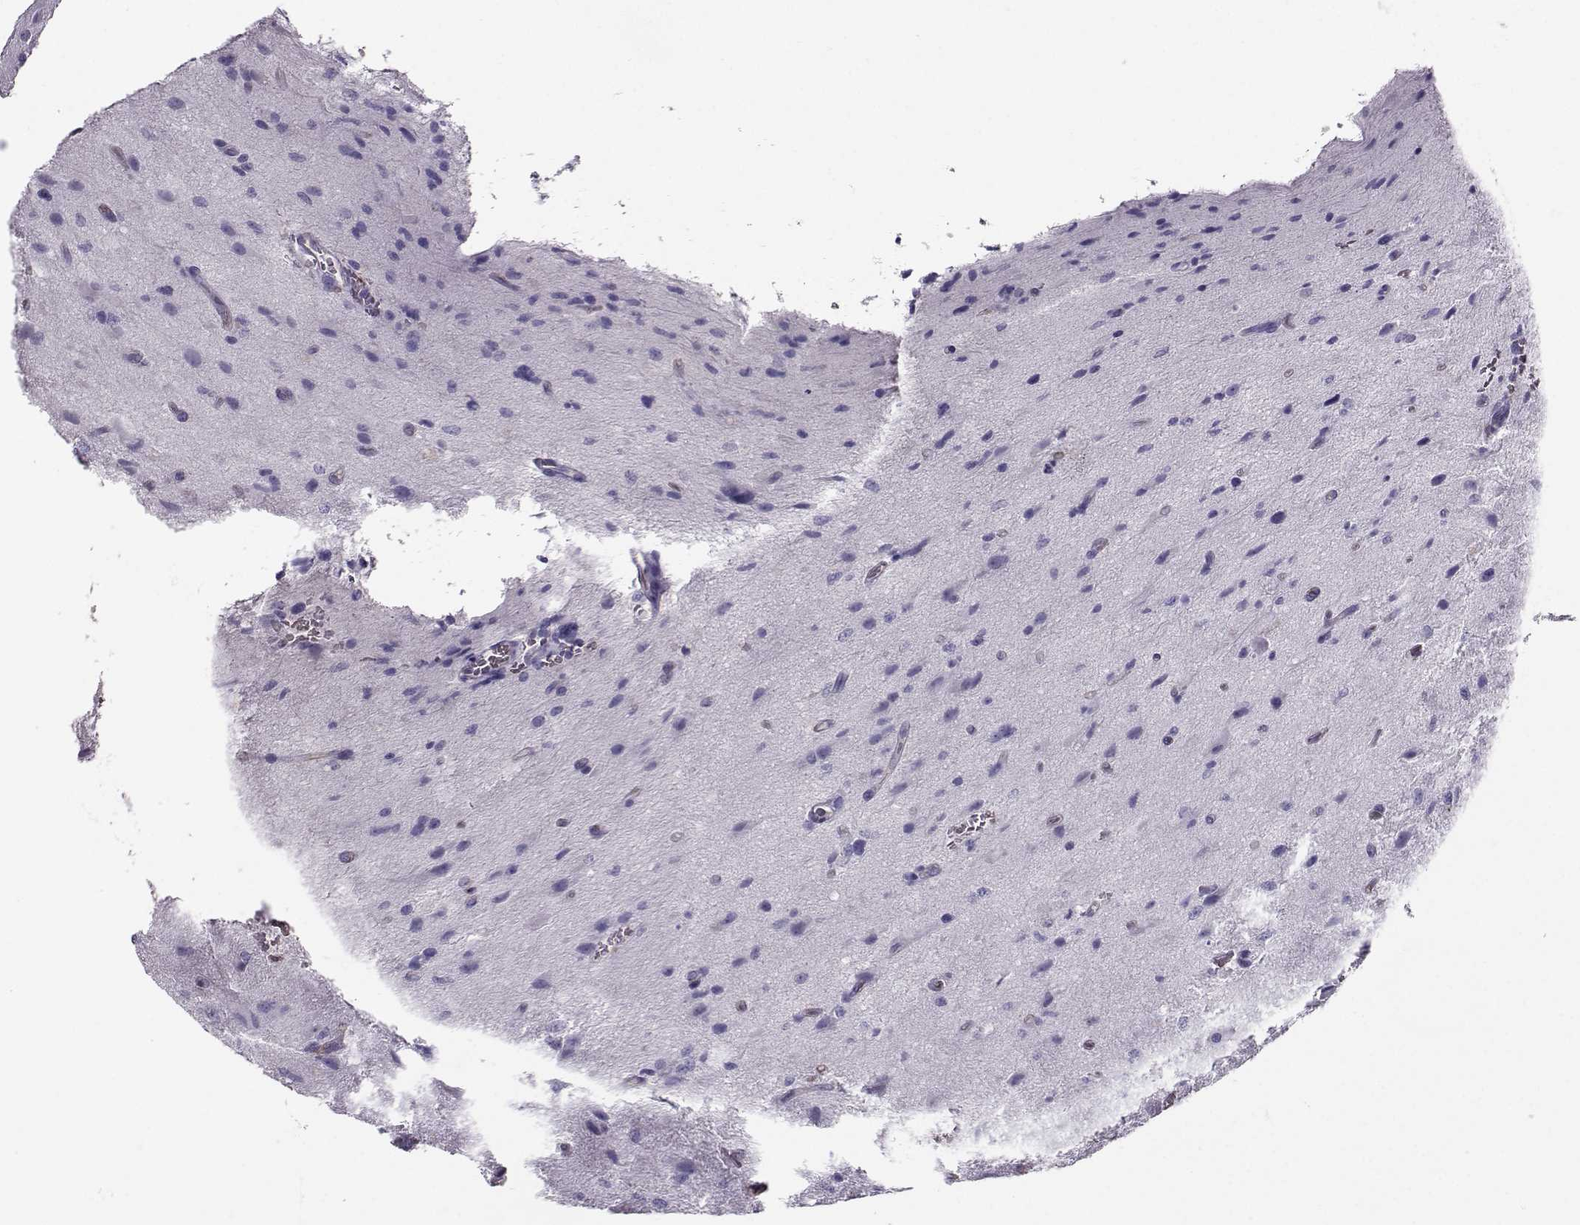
{"staining": {"intensity": "negative", "quantity": "none", "location": "none"}, "tissue": "glioma", "cell_type": "Tumor cells", "image_type": "cancer", "snomed": [{"axis": "morphology", "description": "Glioma, malignant, NOS"}, {"axis": "morphology", "description": "Glioma, malignant, High grade"}, {"axis": "topography", "description": "Brain"}], "caption": "This is an immunohistochemistry micrograph of glioma. There is no positivity in tumor cells.", "gene": "CLUL1", "patient": {"sex": "female", "age": 71}}